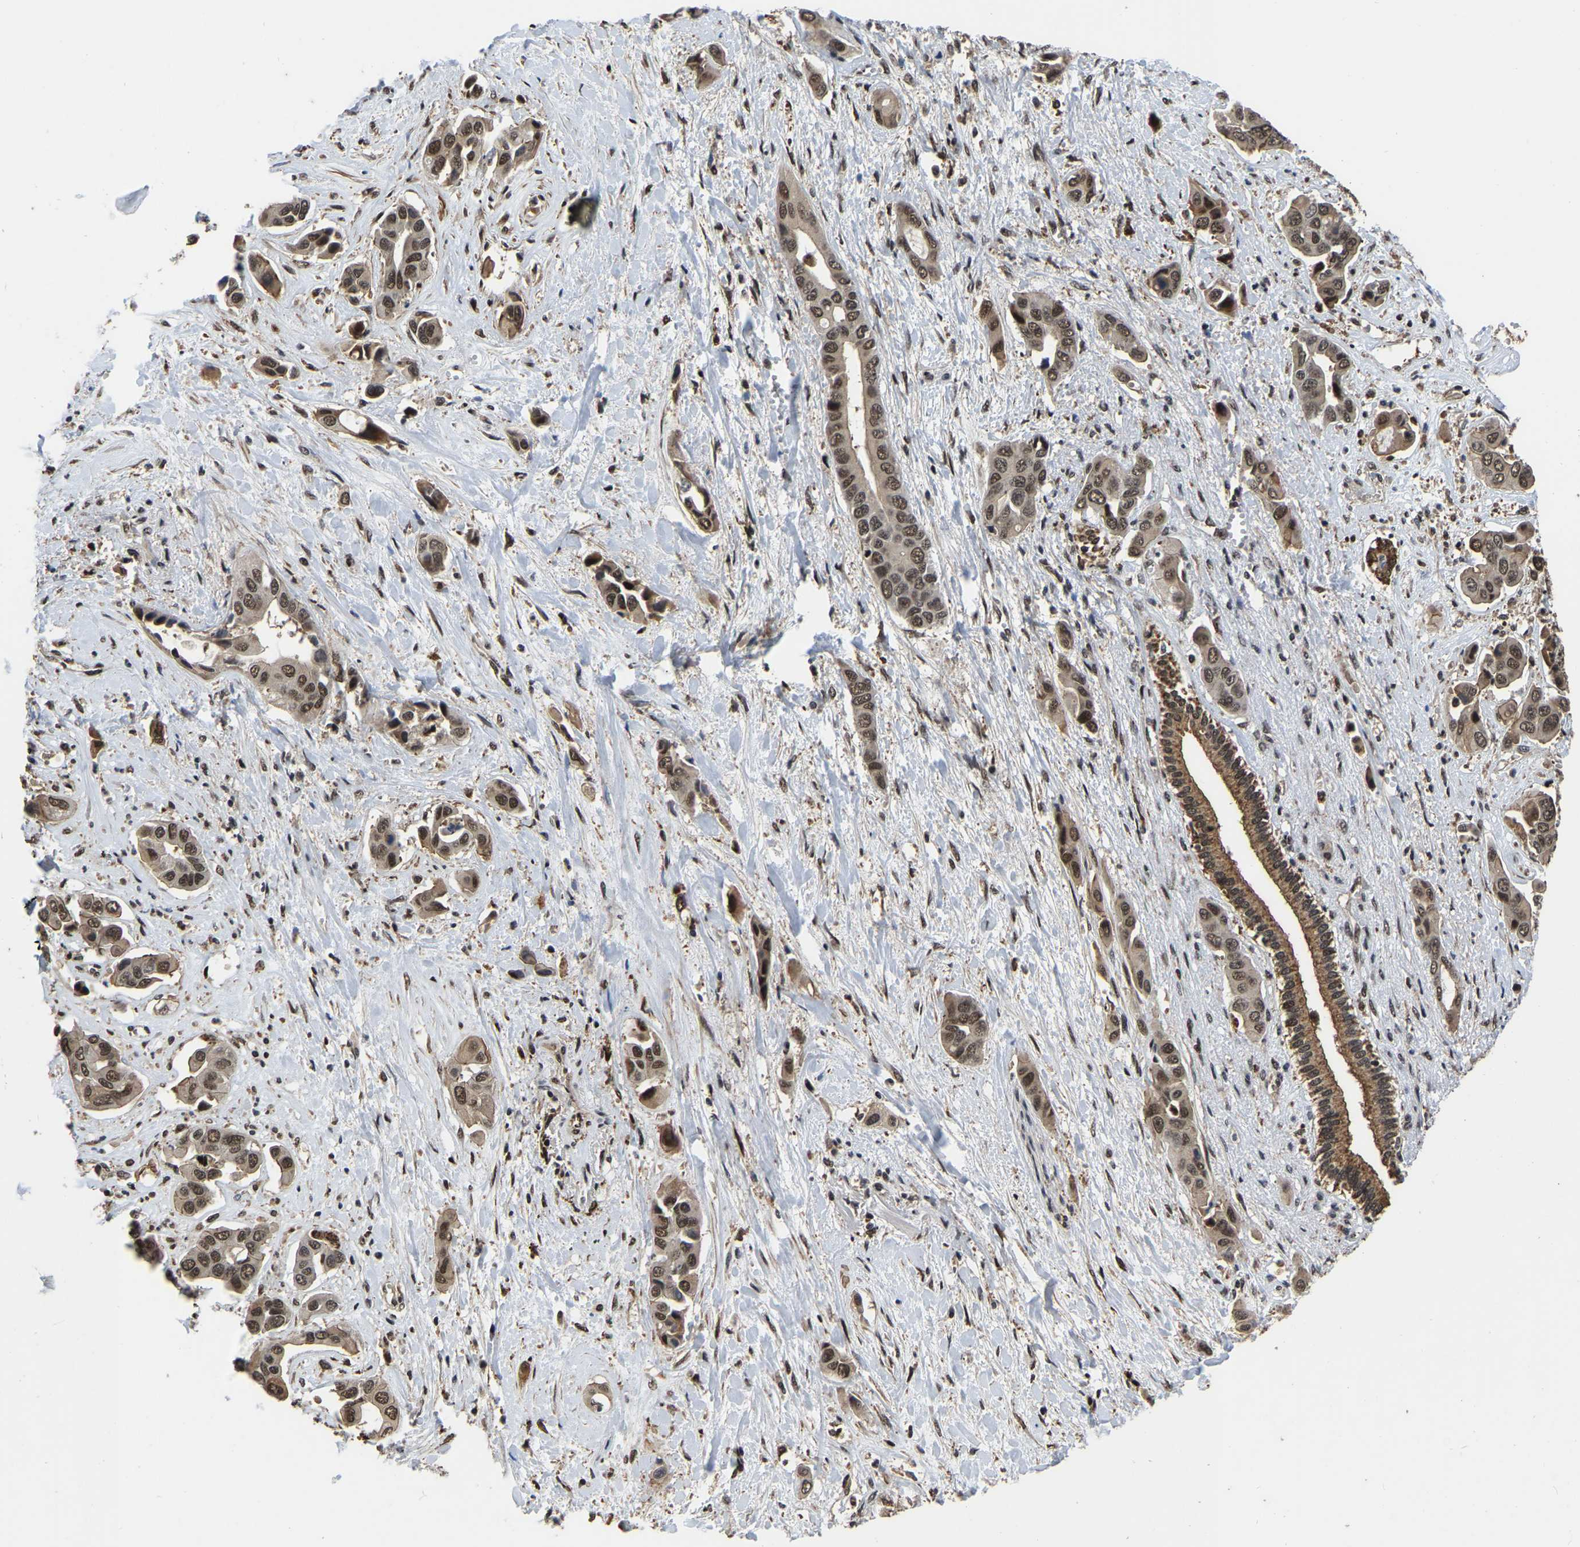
{"staining": {"intensity": "moderate", "quantity": ">75%", "location": "cytoplasmic/membranous,nuclear"}, "tissue": "liver cancer", "cell_type": "Tumor cells", "image_type": "cancer", "snomed": [{"axis": "morphology", "description": "Cholangiocarcinoma"}, {"axis": "topography", "description": "Liver"}], "caption": "Liver cancer stained with DAB IHC displays medium levels of moderate cytoplasmic/membranous and nuclear positivity in about >75% of tumor cells. The staining was performed using DAB, with brown indicating positive protein expression. Nuclei are stained blue with hematoxylin.", "gene": "CIAO1", "patient": {"sex": "female", "age": 52}}